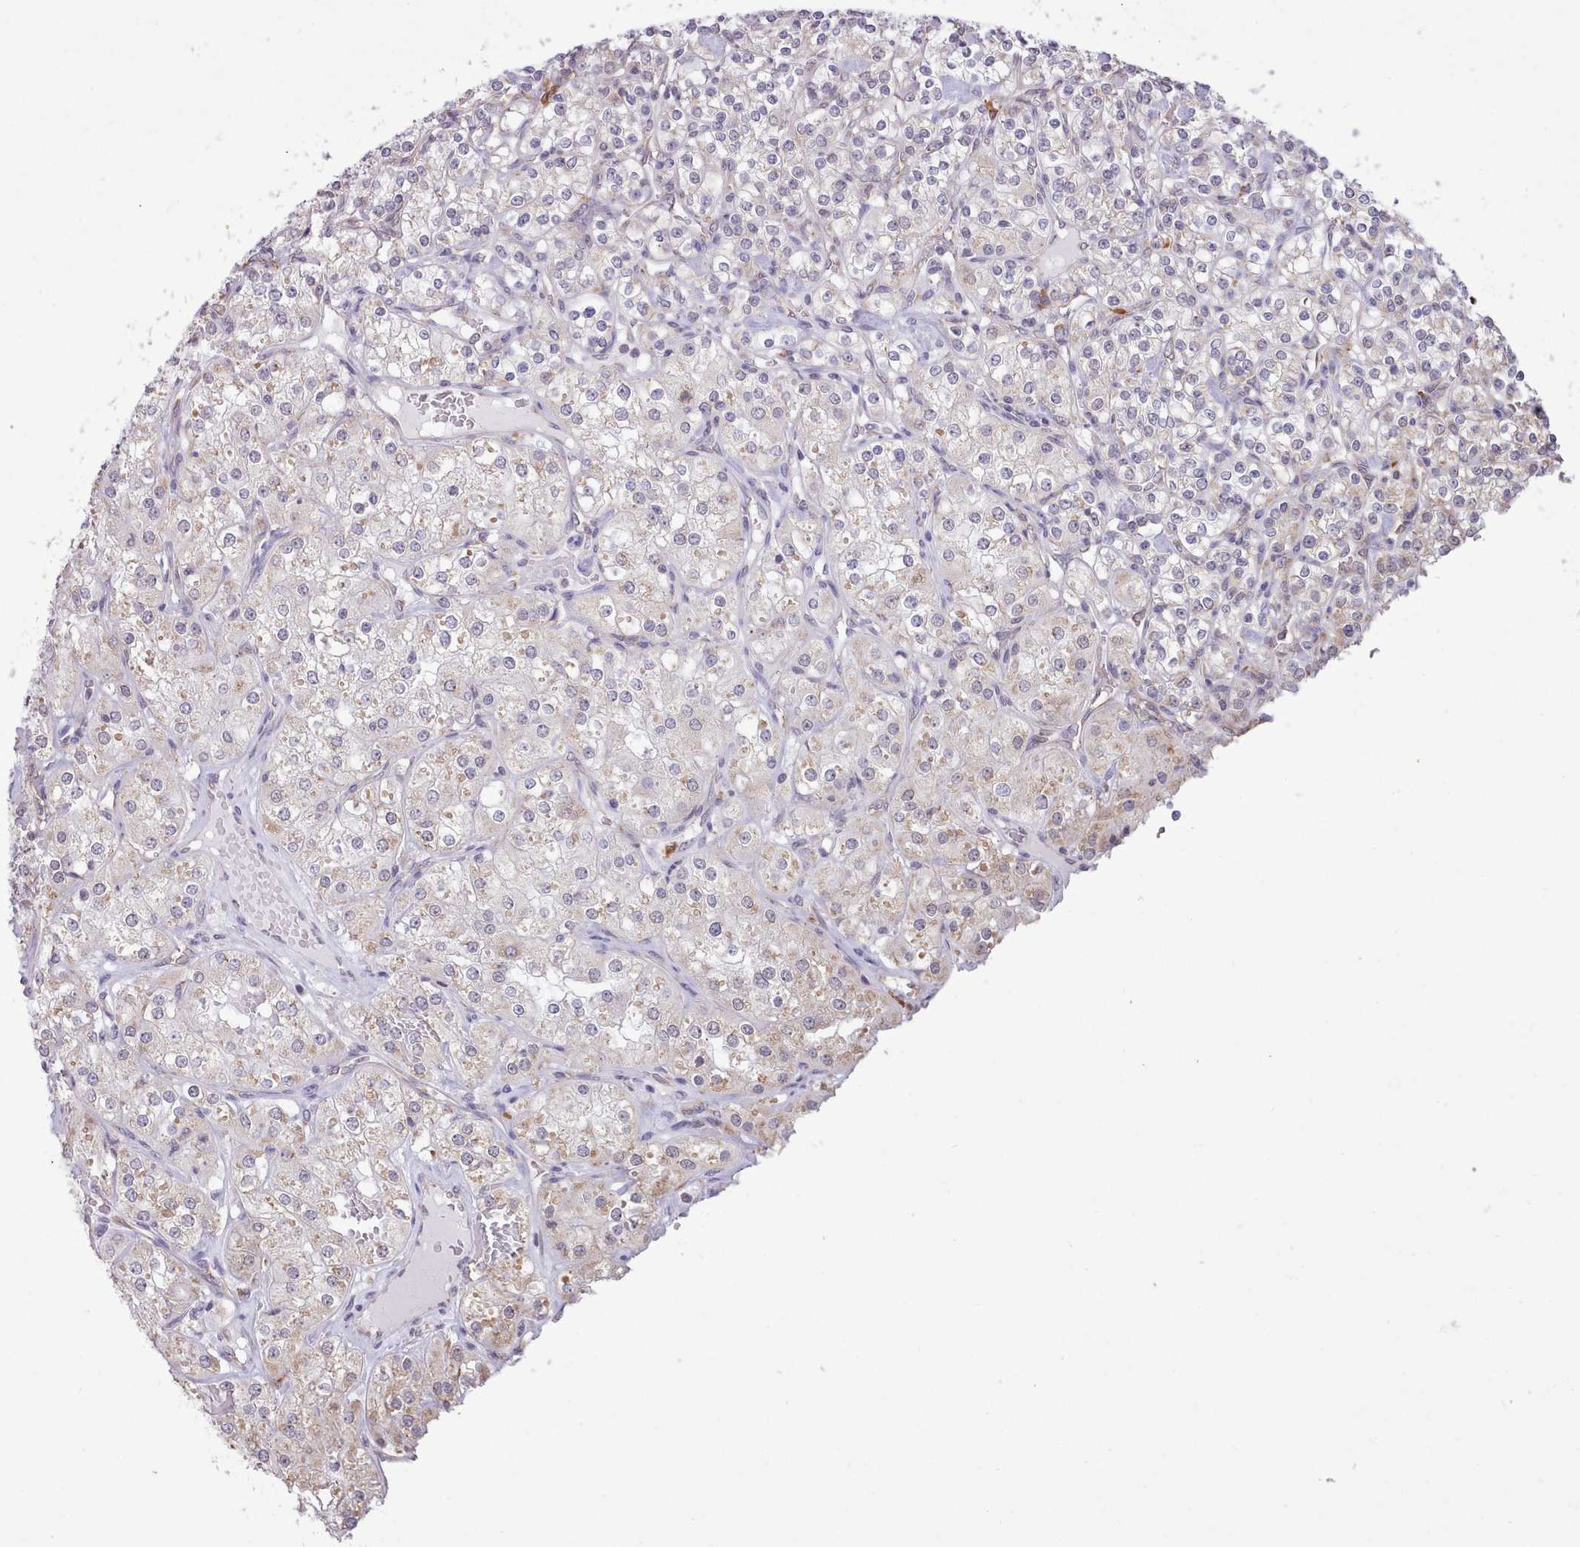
{"staining": {"intensity": "negative", "quantity": "none", "location": "none"}, "tissue": "renal cancer", "cell_type": "Tumor cells", "image_type": "cancer", "snomed": [{"axis": "morphology", "description": "Adenocarcinoma, NOS"}, {"axis": "topography", "description": "Kidney"}], "caption": "Immunohistochemical staining of human renal cancer (adenocarcinoma) exhibits no significant staining in tumor cells.", "gene": "SEC61B", "patient": {"sex": "male", "age": 77}}